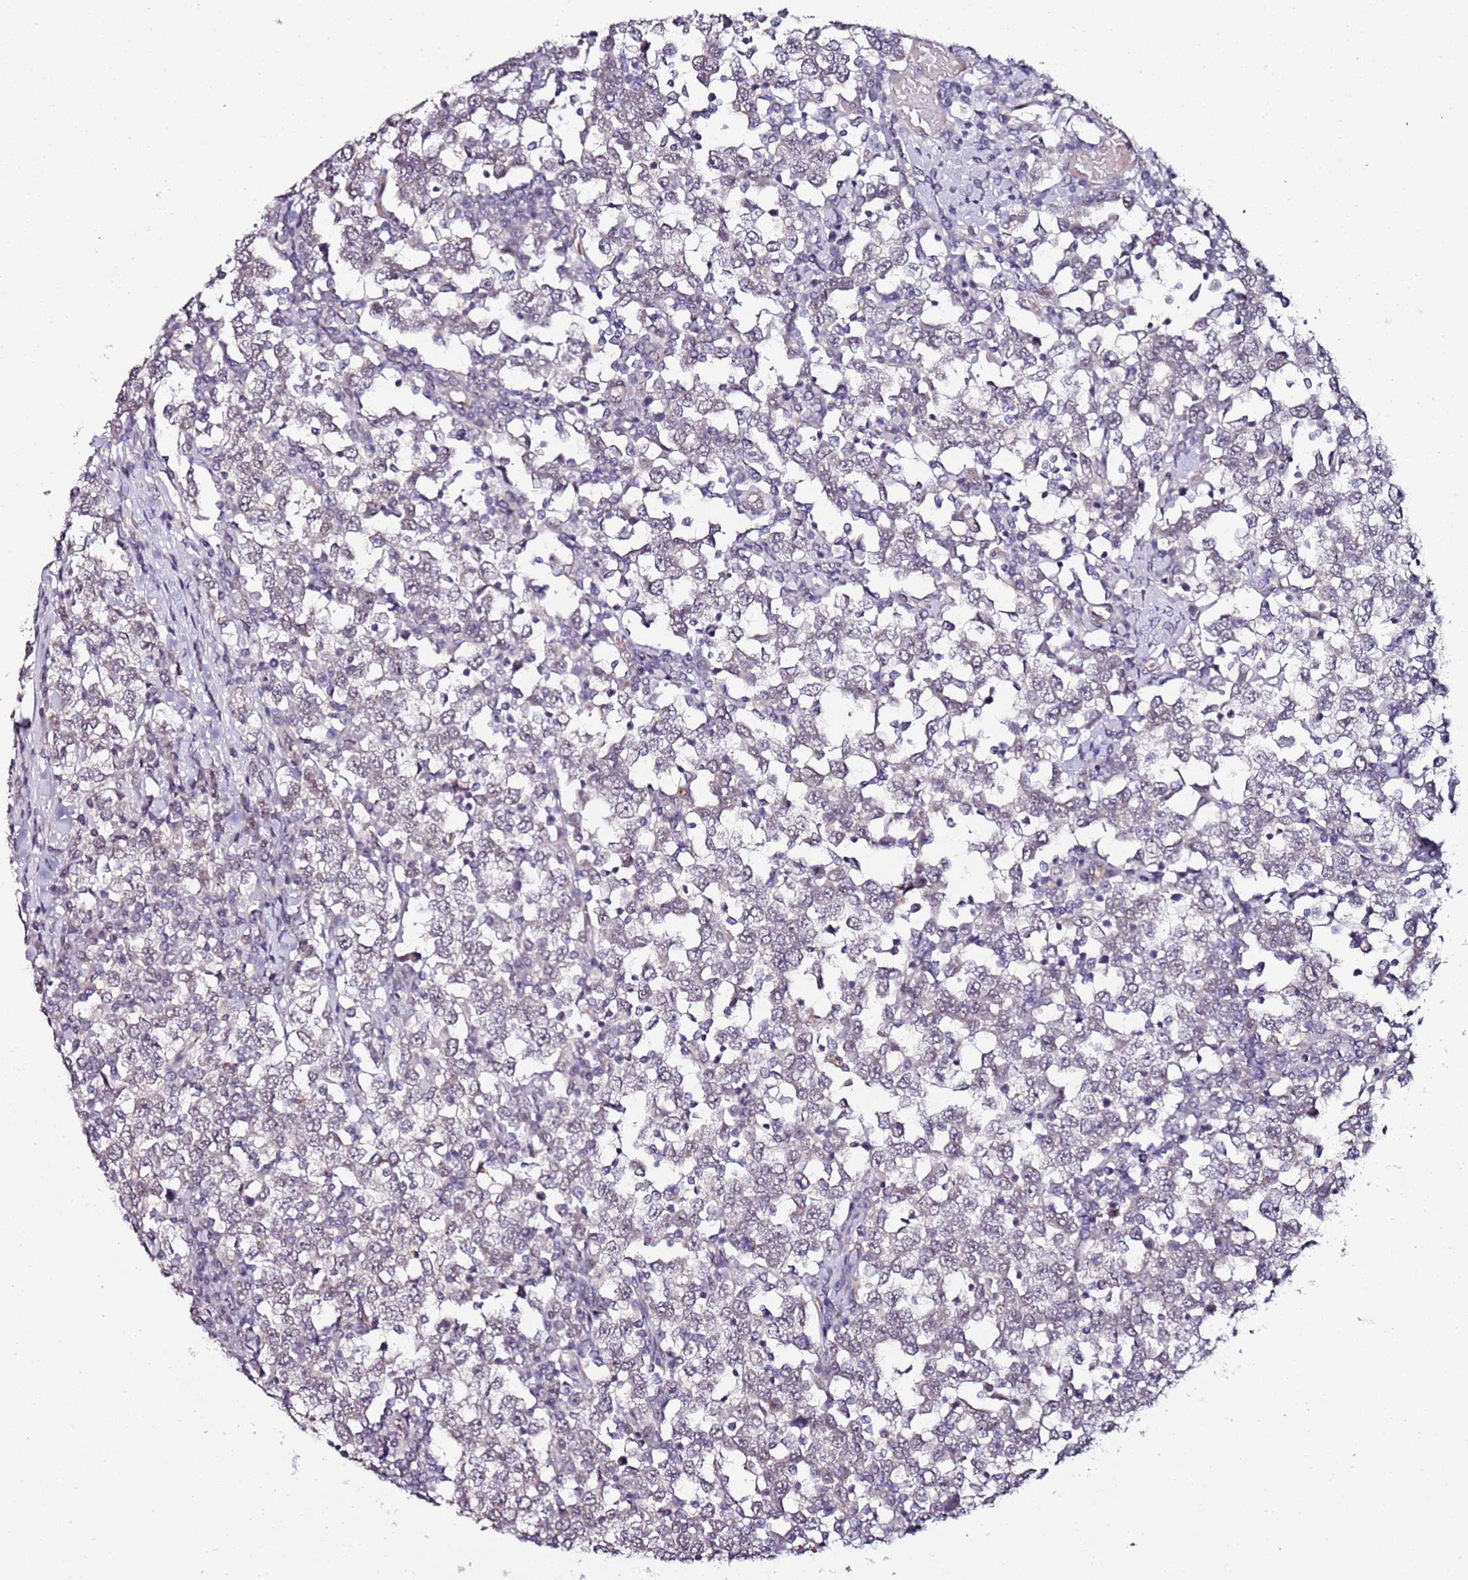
{"staining": {"intensity": "negative", "quantity": "none", "location": "none"}, "tissue": "testis cancer", "cell_type": "Tumor cells", "image_type": "cancer", "snomed": [{"axis": "morphology", "description": "Seminoma, NOS"}, {"axis": "topography", "description": "Testis"}], "caption": "Testis cancer was stained to show a protein in brown. There is no significant expression in tumor cells.", "gene": "DUSP28", "patient": {"sex": "male", "age": 65}}